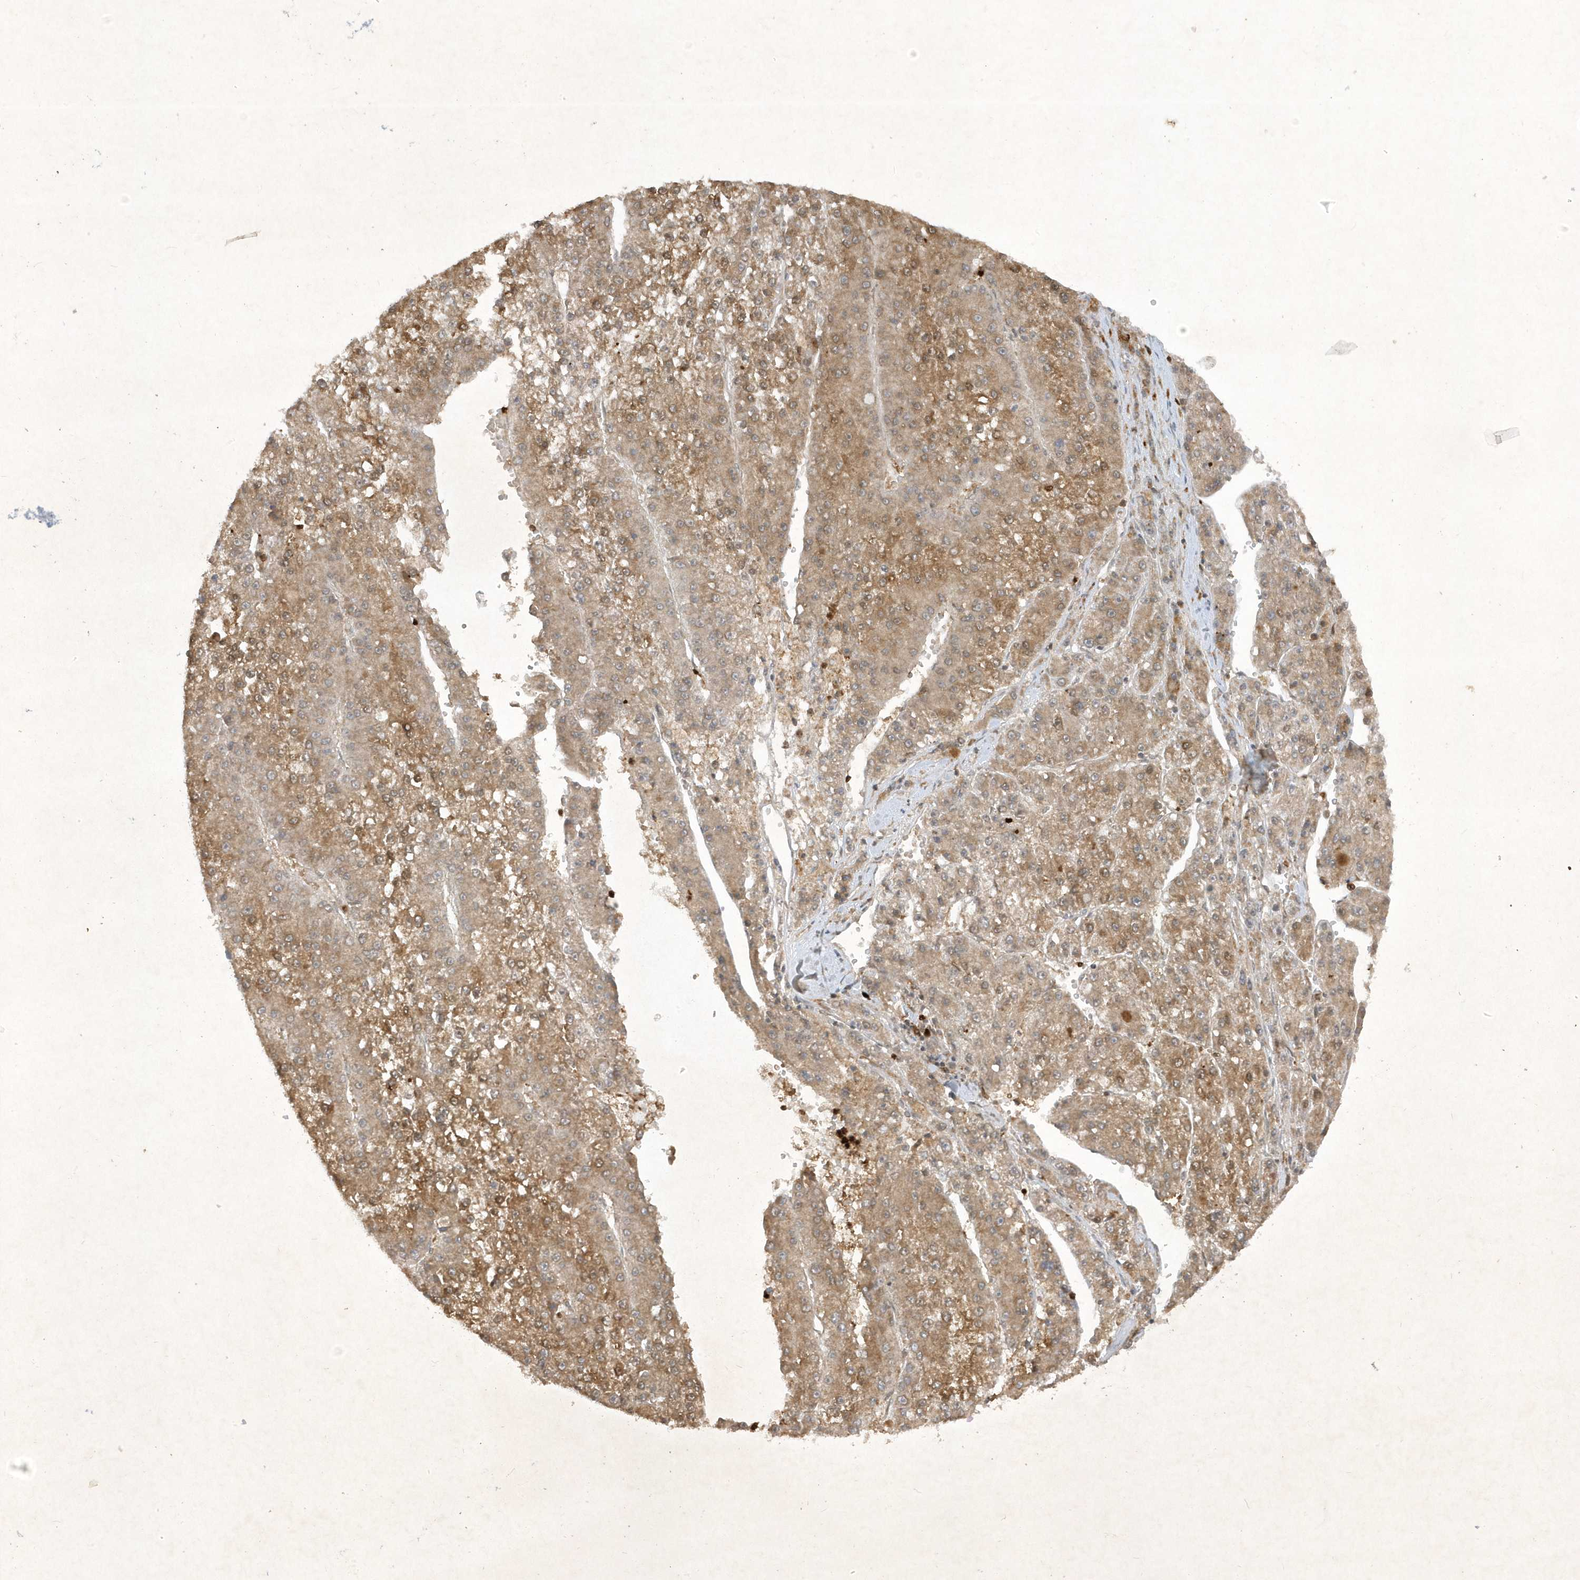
{"staining": {"intensity": "moderate", "quantity": ">75%", "location": "cytoplasmic/membranous"}, "tissue": "liver cancer", "cell_type": "Tumor cells", "image_type": "cancer", "snomed": [{"axis": "morphology", "description": "Carcinoma, Hepatocellular, NOS"}, {"axis": "topography", "description": "Liver"}], "caption": "This photomicrograph shows immunohistochemistry staining of liver hepatocellular carcinoma, with medium moderate cytoplasmic/membranous staining in about >75% of tumor cells.", "gene": "ZNF213", "patient": {"sex": "female", "age": 73}}